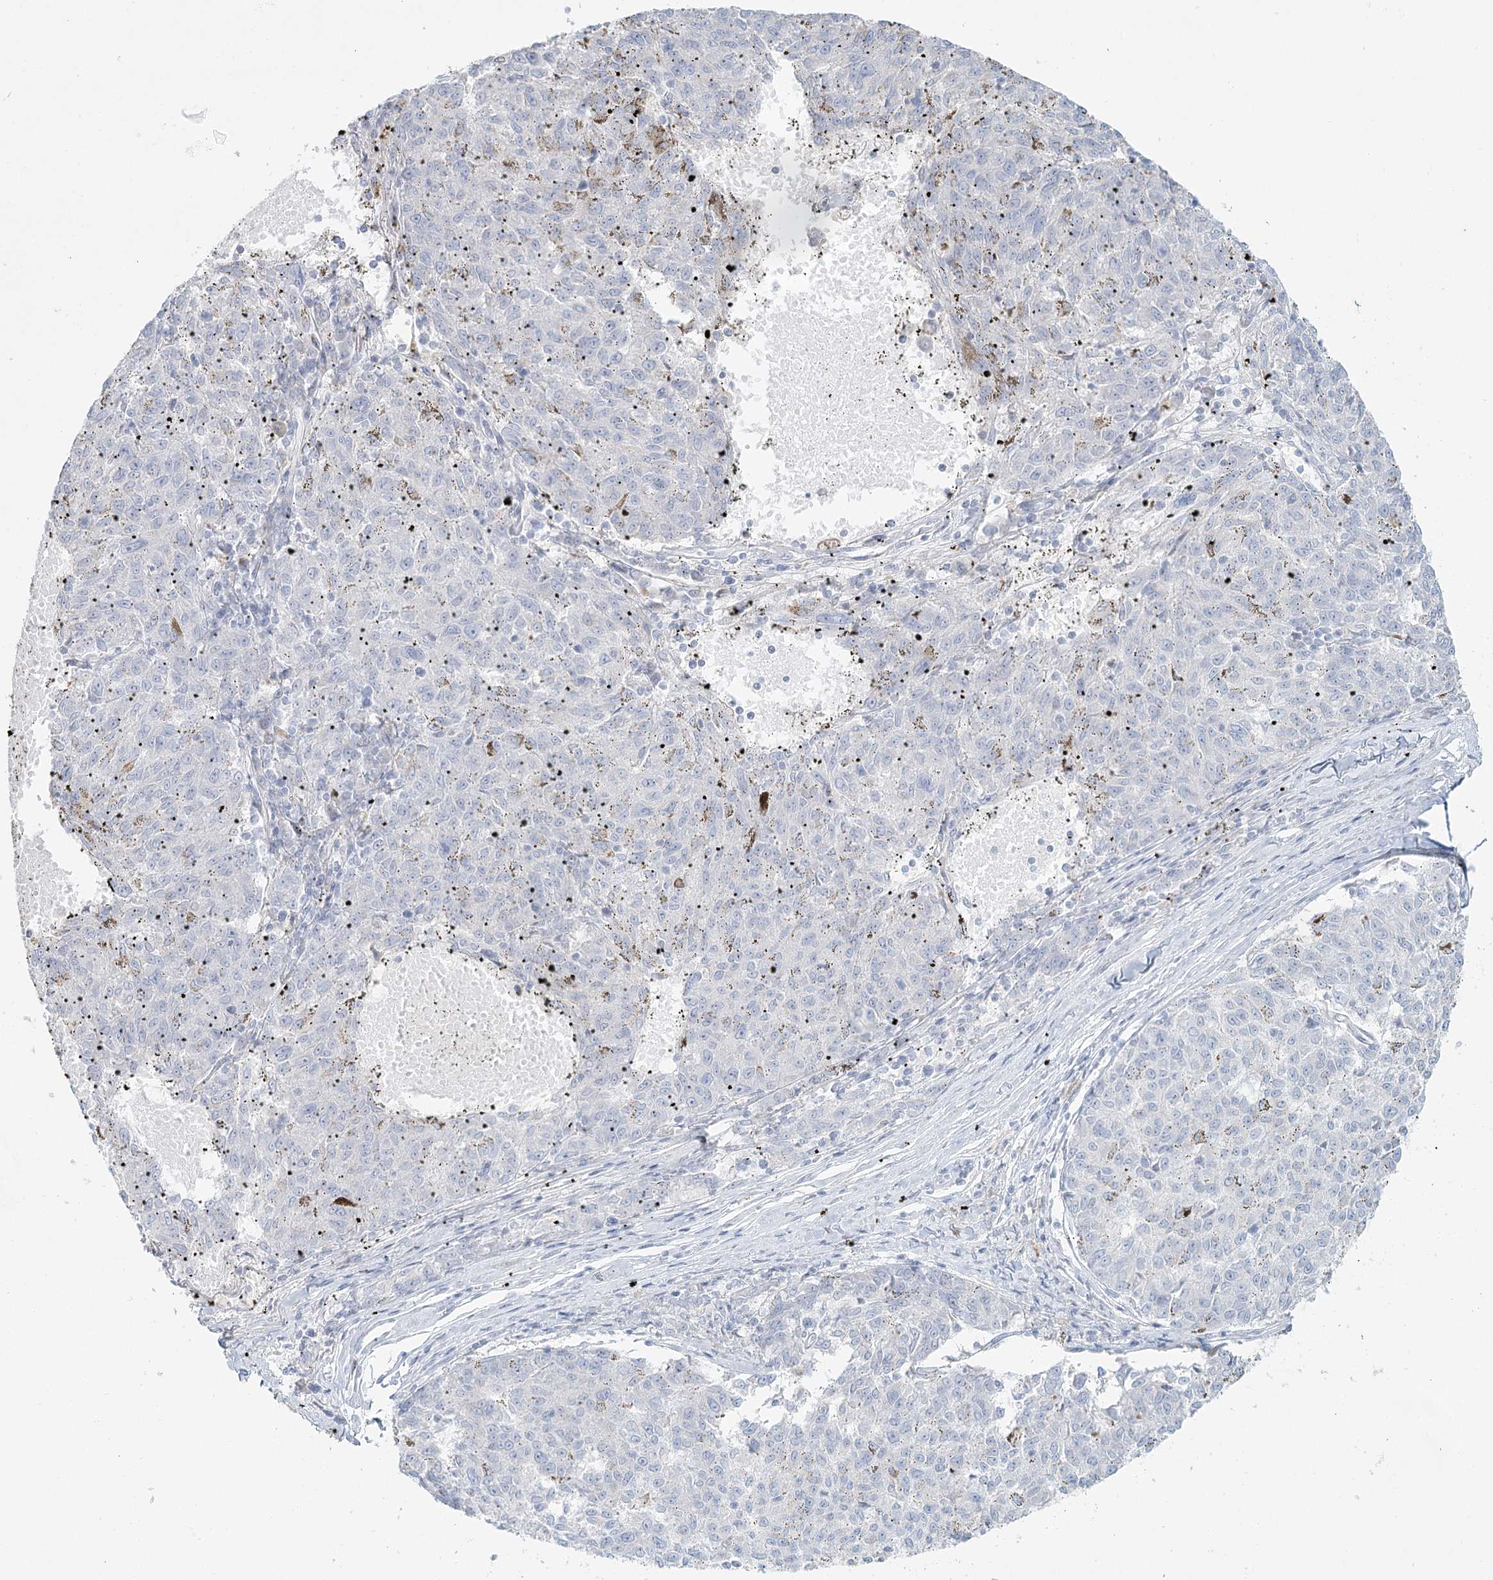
{"staining": {"intensity": "negative", "quantity": "none", "location": "none"}, "tissue": "melanoma", "cell_type": "Tumor cells", "image_type": "cancer", "snomed": [{"axis": "morphology", "description": "Malignant melanoma, NOS"}, {"axis": "topography", "description": "Skin"}], "caption": "A photomicrograph of human melanoma is negative for staining in tumor cells.", "gene": "DMGDH", "patient": {"sex": "female", "age": 72}}